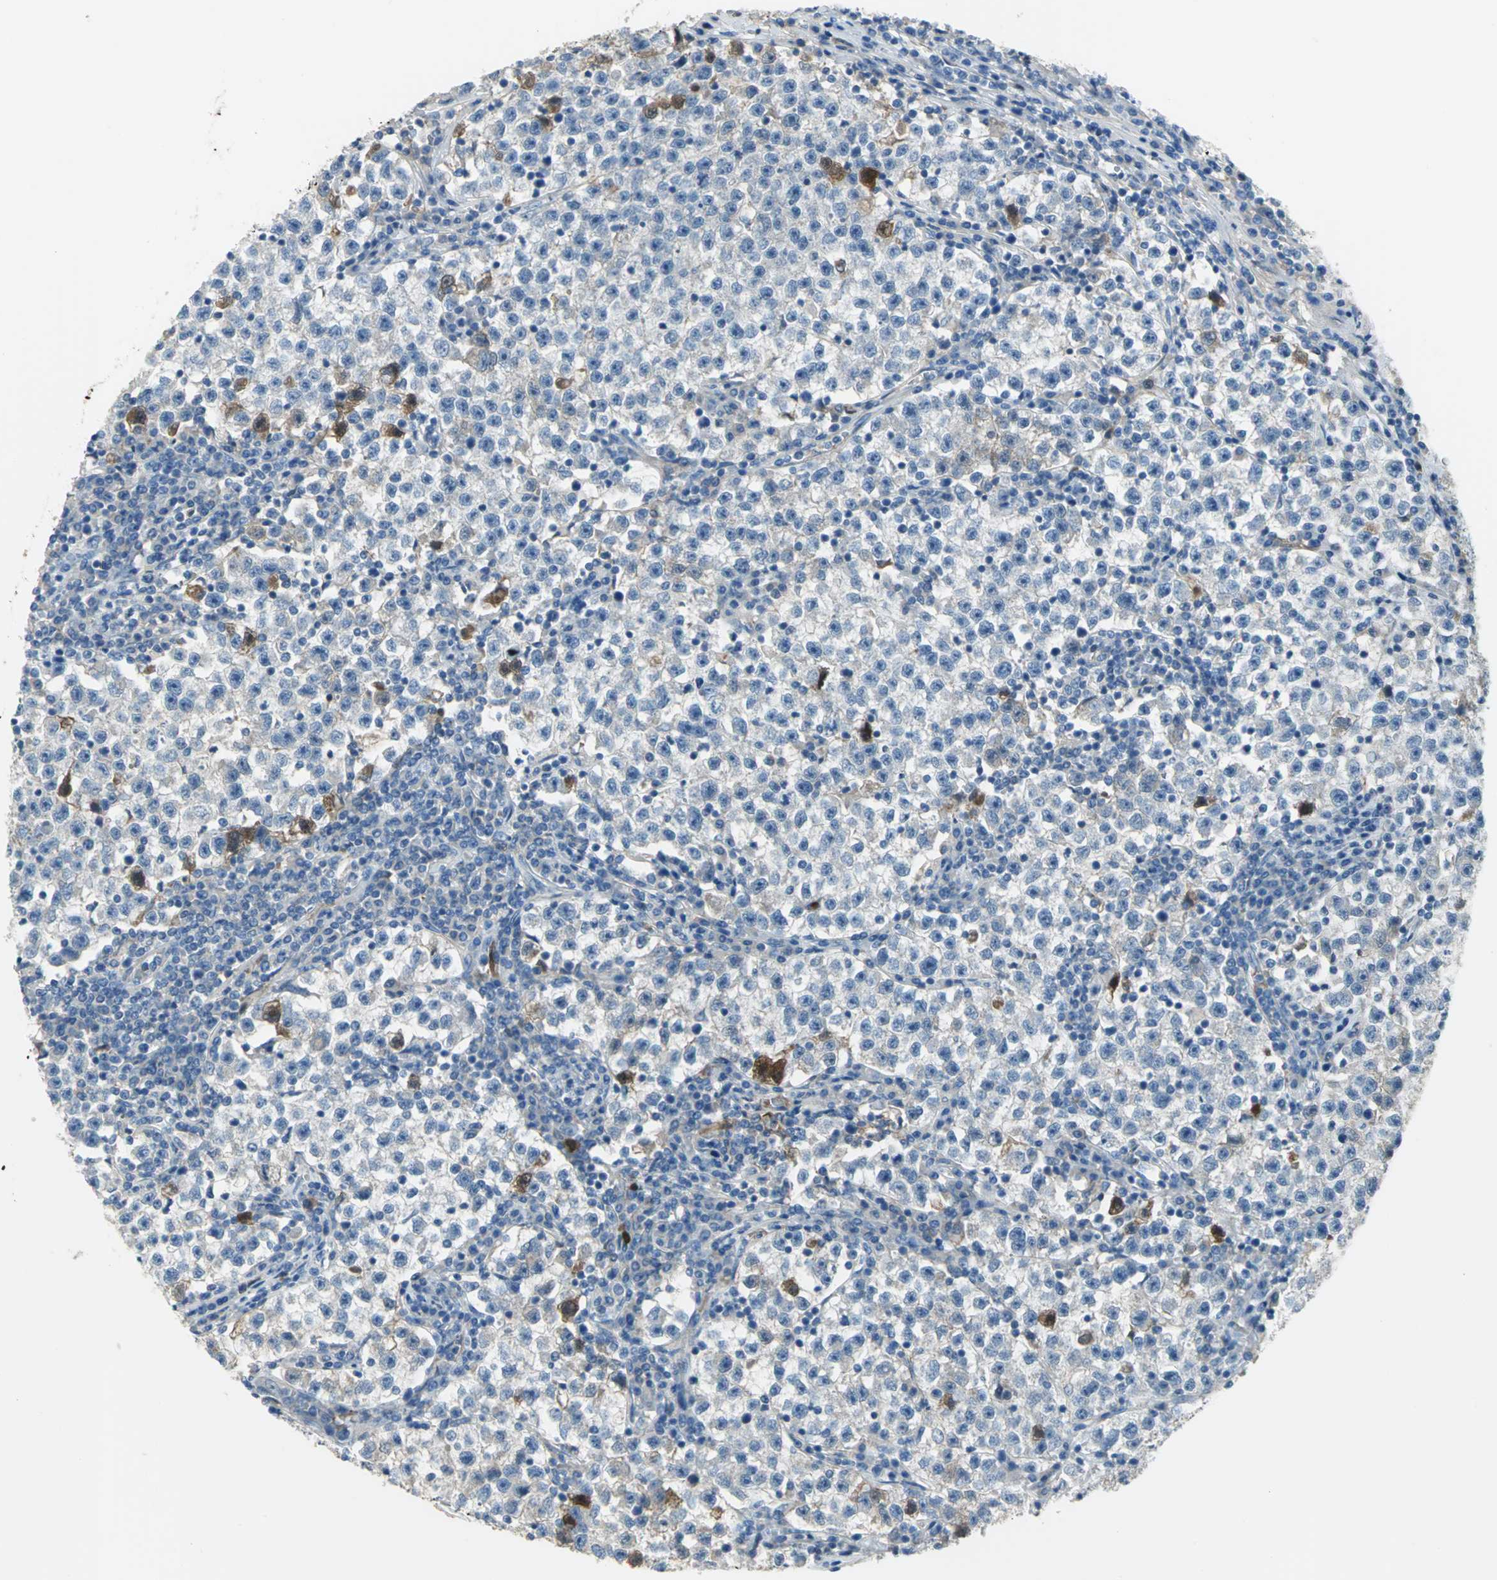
{"staining": {"intensity": "moderate", "quantity": "<25%", "location": "cytoplasmic/membranous"}, "tissue": "testis cancer", "cell_type": "Tumor cells", "image_type": "cancer", "snomed": [{"axis": "morphology", "description": "Seminoma, NOS"}, {"axis": "topography", "description": "Testis"}], "caption": "Immunohistochemical staining of testis cancer (seminoma) shows moderate cytoplasmic/membranous protein expression in approximately <25% of tumor cells.", "gene": "ZIC1", "patient": {"sex": "male", "age": 22}}